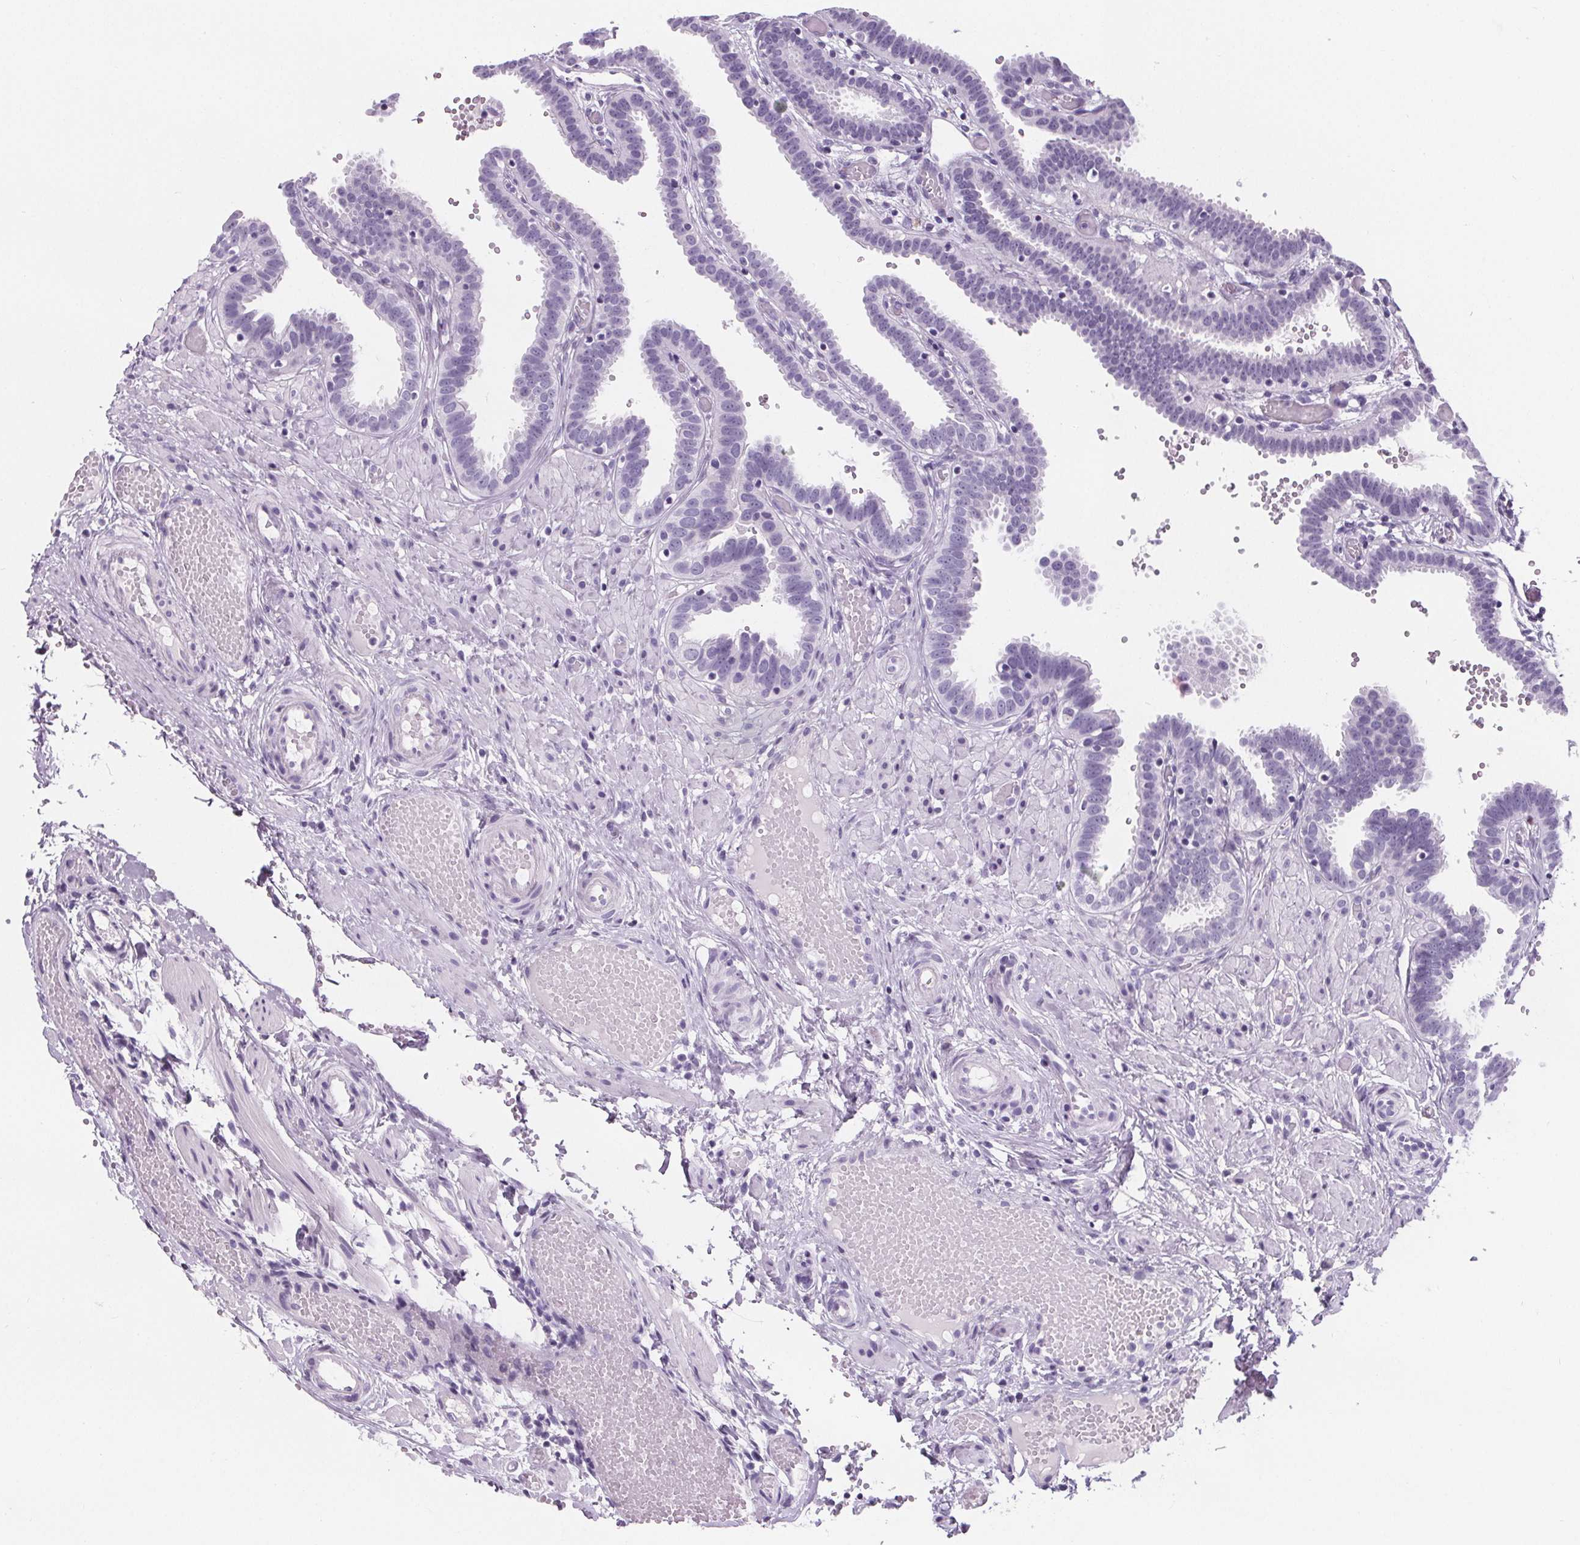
{"staining": {"intensity": "negative", "quantity": "none", "location": "none"}, "tissue": "fallopian tube", "cell_type": "Glandular cells", "image_type": "normal", "snomed": [{"axis": "morphology", "description": "Normal tissue, NOS"}, {"axis": "topography", "description": "Fallopian tube"}], "caption": "Immunohistochemistry histopathology image of unremarkable fallopian tube: fallopian tube stained with DAB displays no significant protein staining in glandular cells.", "gene": "ADRB1", "patient": {"sex": "female", "age": 37}}